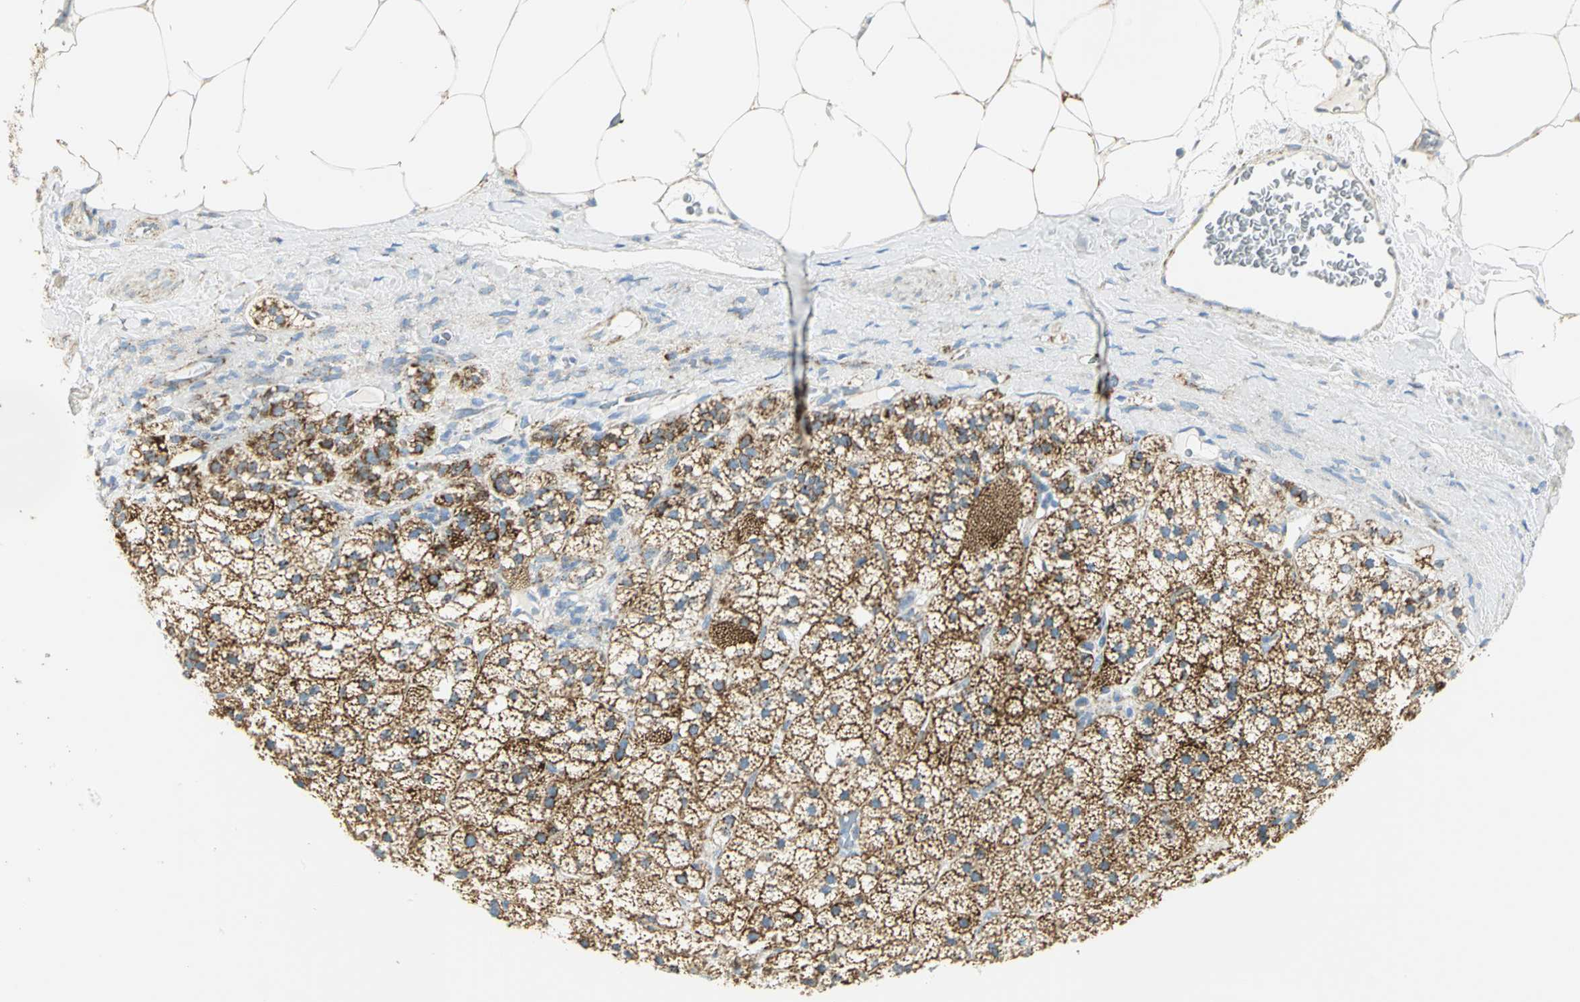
{"staining": {"intensity": "moderate", "quantity": ">75%", "location": "cytoplasmic/membranous"}, "tissue": "adrenal gland", "cell_type": "Glandular cells", "image_type": "normal", "snomed": [{"axis": "morphology", "description": "Normal tissue, NOS"}, {"axis": "topography", "description": "Adrenal gland"}], "caption": "Adrenal gland stained with a brown dye reveals moderate cytoplasmic/membranous positive positivity in approximately >75% of glandular cells.", "gene": "NTRK1", "patient": {"sex": "male", "age": 35}}